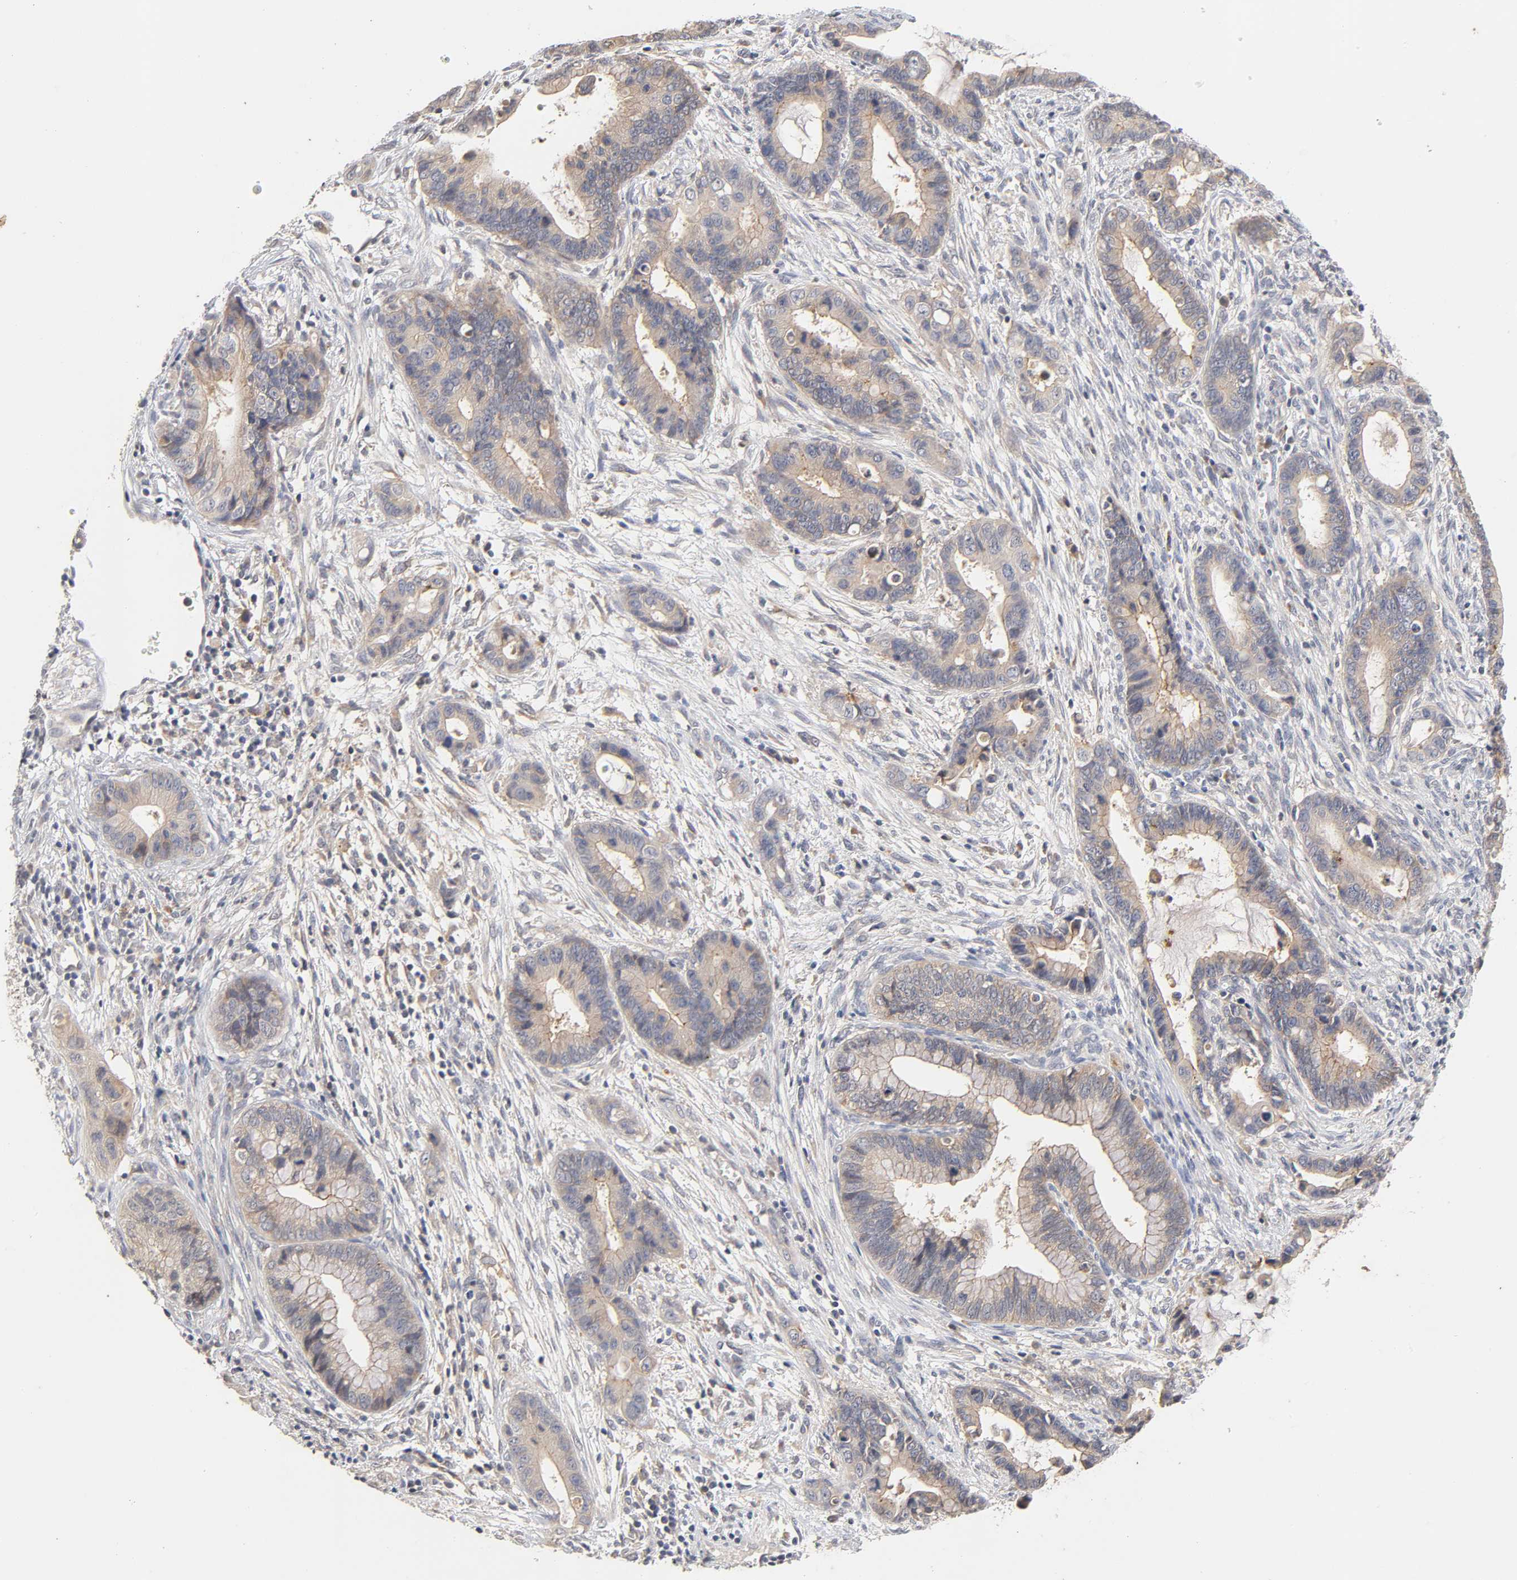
{"staining": {"intensity": "weak", "quantity": ">75%", "location": "cytoplasmic/membranous"}, "tissue": "cervical cancer", "cell_type": "Tumor cells", "image_type": "cancer", "snomed": [{"axis": "morphology", "description": "Adenocarcinoma, NOS"}, {"axis": "topography", "description": "Cervix"}], "caption": "A brown stain highlights weak cytoplasmic/membranous staining of a protein in cervical cancer tumor cells.", "gene": "CXADR", "patient": {"sex": "female", "age": 44}}